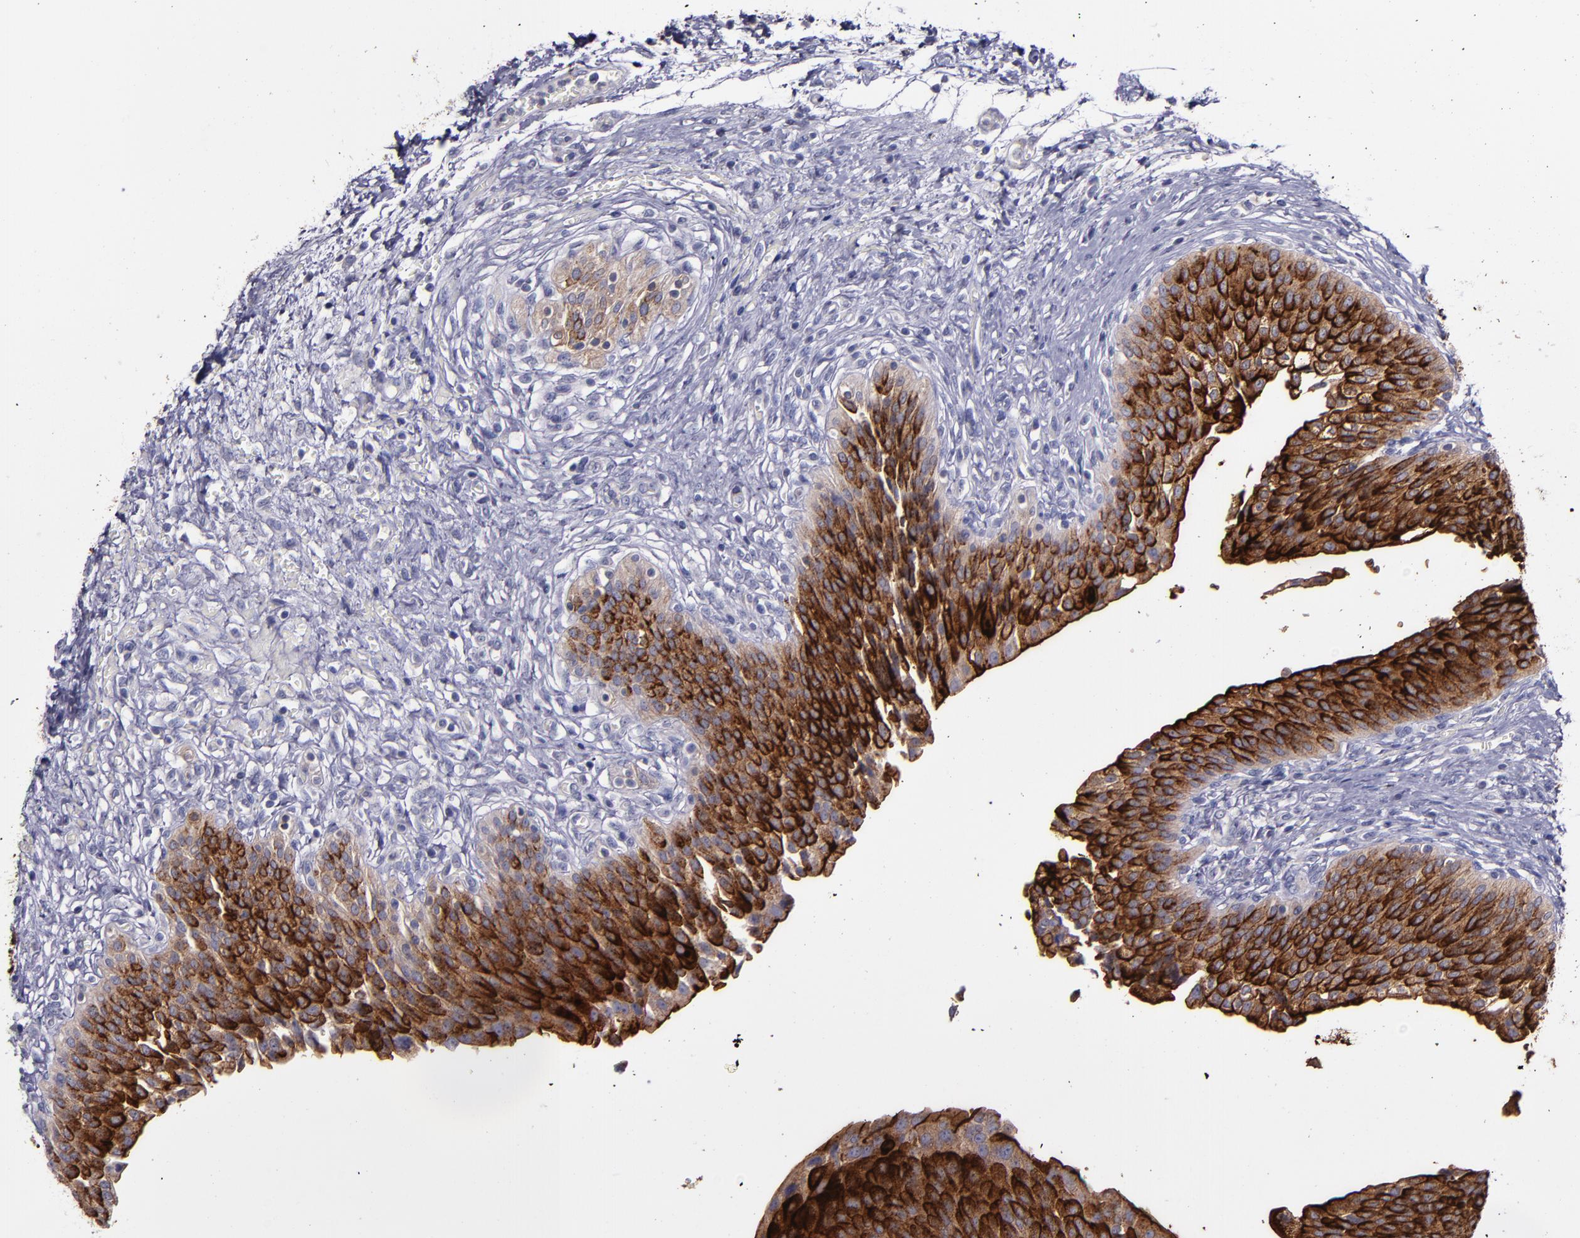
{"staining": {"intensity": "strong", "quantity": ">75%", "location": "cytoplasmic/membranous"}, "tissue": "urinary bladder", "cell_type": "Urothelial cells", "image_type": "normal", "snomed": [{"axis": "morphology", "description": "Normal tissue, NOS"}, {"axis": "topography", "description": "Smooth muscle"}, {"axis": "topography", "description": "Urinary bladder"}], "caption": "Normal urinary bladder was stained to show a protein in brown. There is high levels of strong cytoplasmic/membranous staining in about >75% of urothelial cells. Using DAB (brown) and hematoxylin (blue) stains, captured at high magnification using brightfield microscopy.", "gene": "MFGE8", "patient": {"sex": "male", "age": 35}}